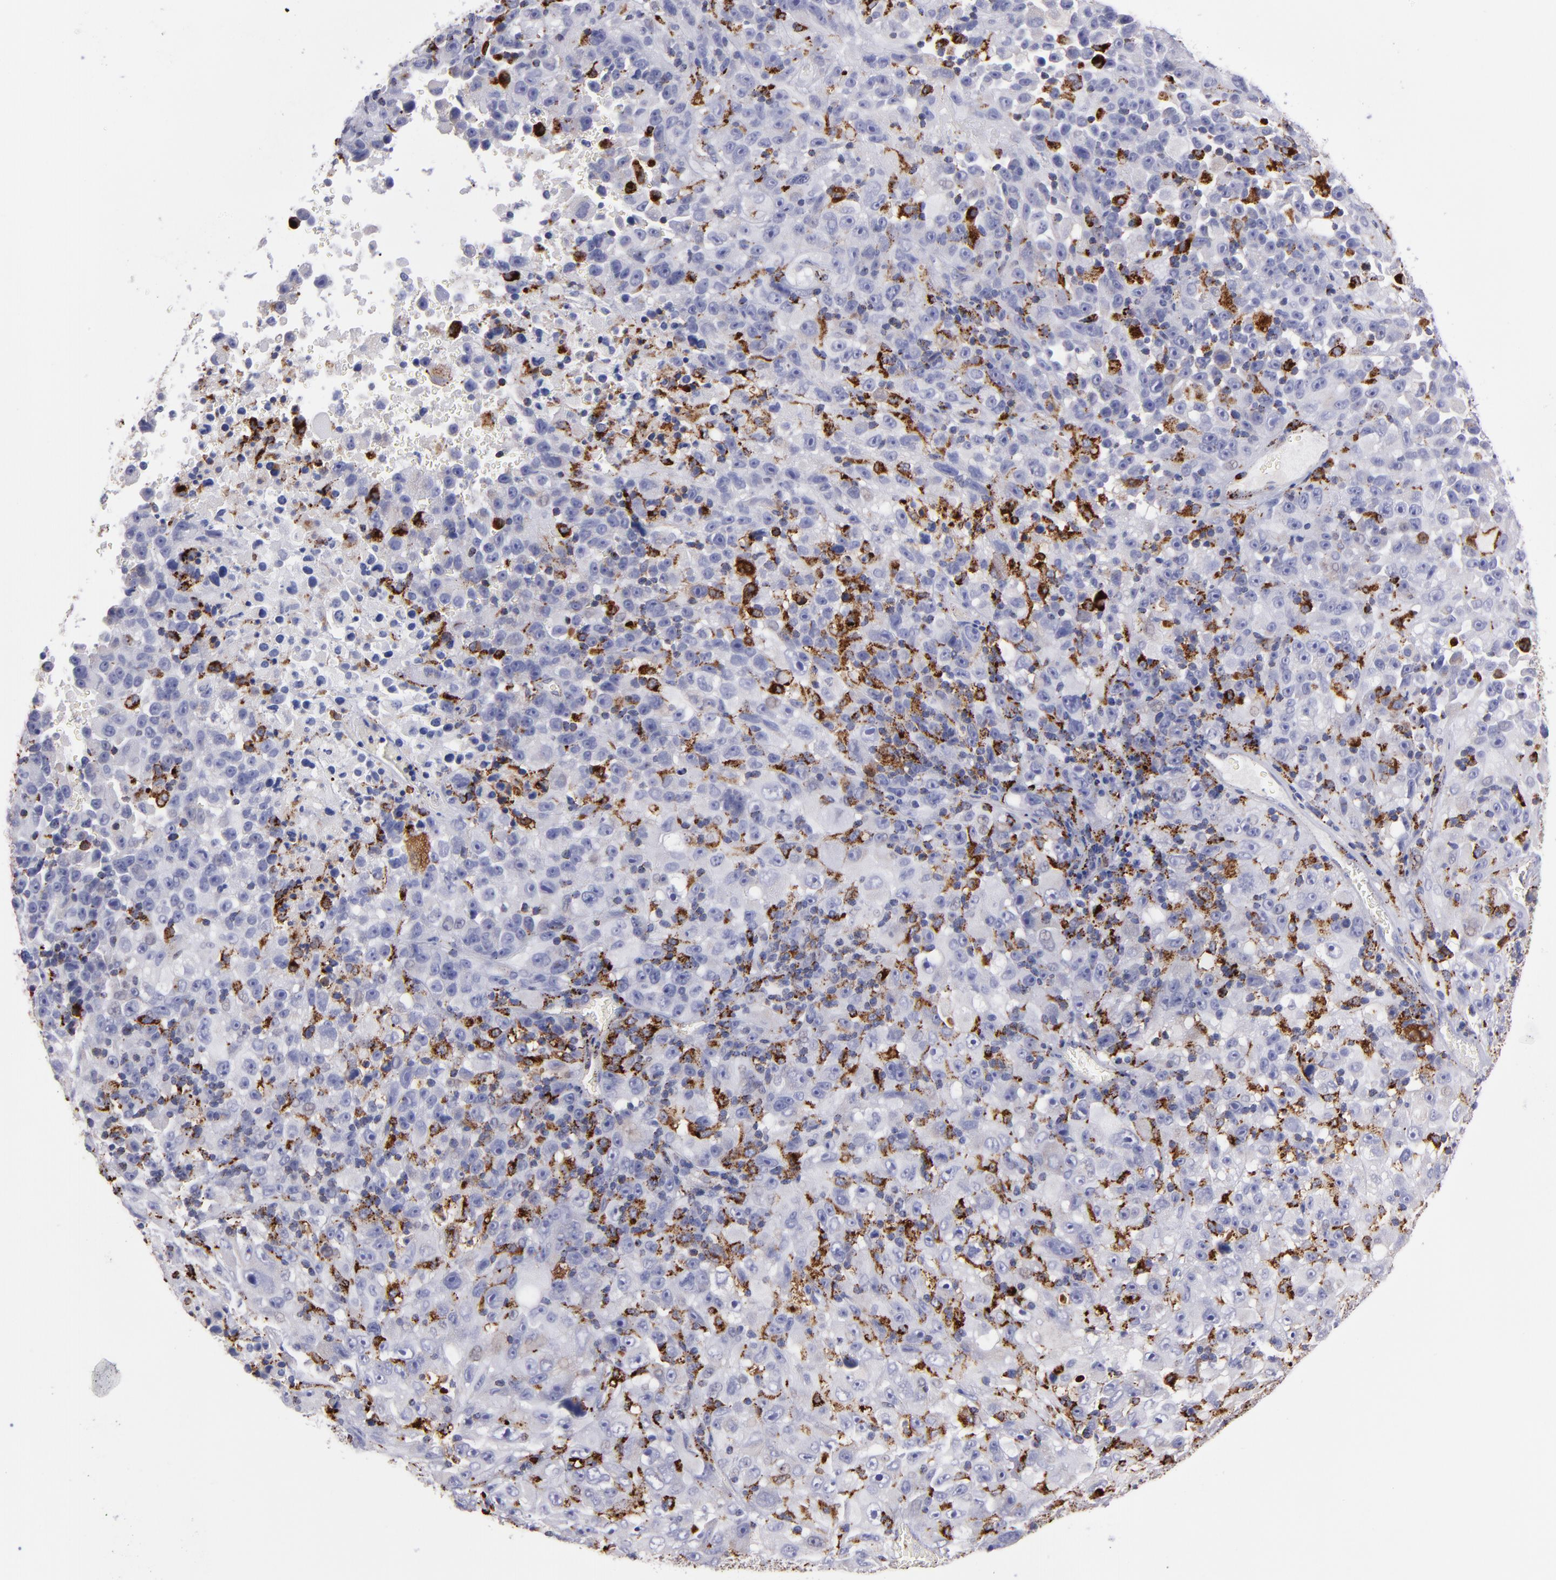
{"staining": {"intensity": "negative", "quantity": "none", "location": "none"}, "tissue": "melanoma", "cell_type": "Tumor cells", "image_type": "cancer", "snomed": [{"axis": "morphology", "description": "Malignant melanoma, Metastatic site"}, {"axis": "topography", "description": "Cerebral cortex"}], "caption": "This is a histopathology image of immunohistochemistry staining of melanoma, which shows no expression in tumor cells.", "gene": "CTSS", "patient": {"sex": "female", "age": 52}}